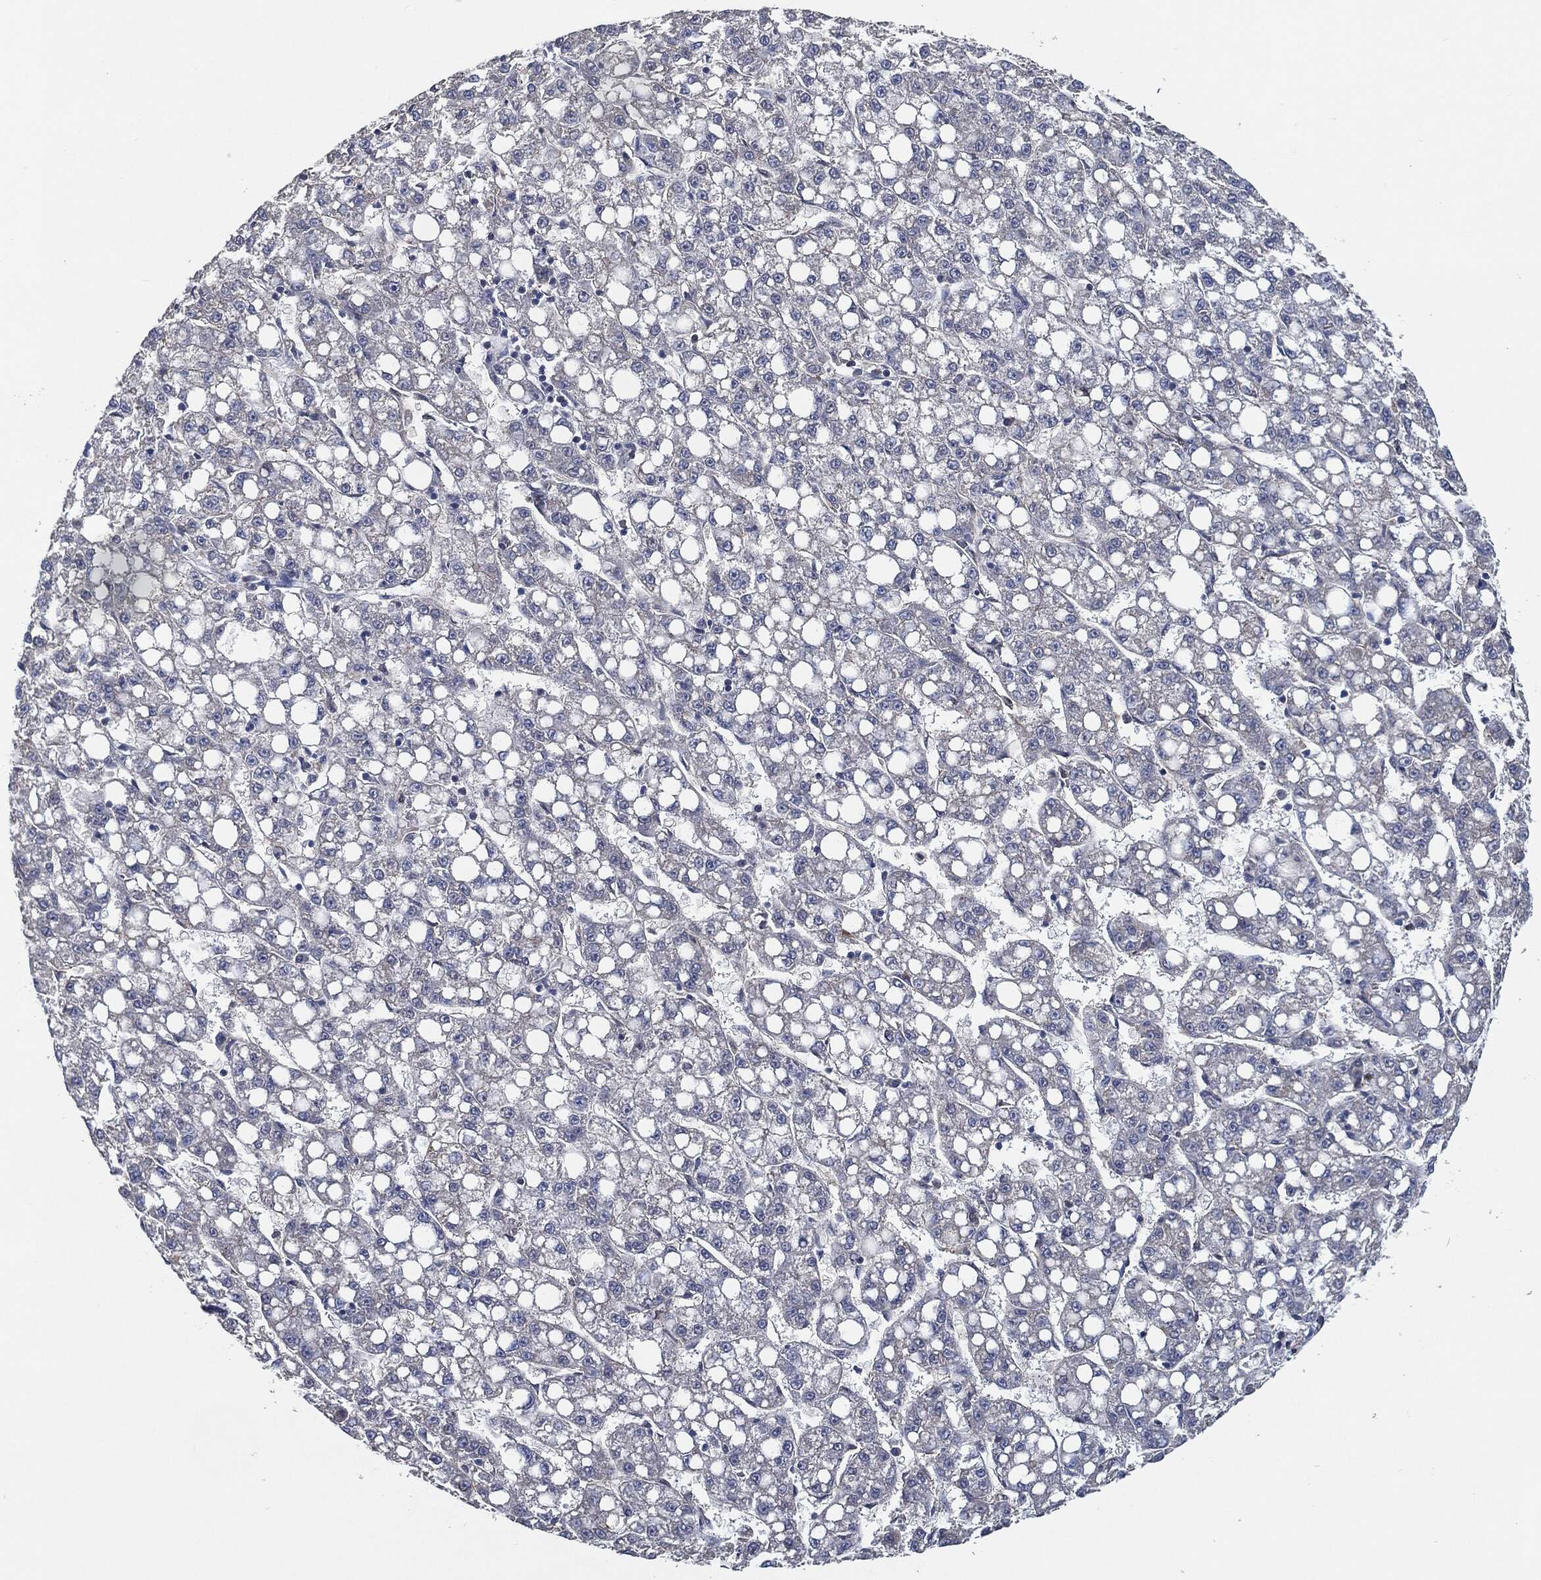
{"staining": {"intensity": "negative", "quantity": "none", "location": "none"}, "tissue": "liver cancer", "cell_type": "Tumor cells", "image_type": "cancer", "snomed": [{"axis": "morphology", "description": "Carcinoma, Hepatocellular, NOS"}, {"axis": "topography", "description": "Liver"}], "caption": "Immunohistochemistry histopathology image of neoplastic tissue: liver cancer stained with DAB displays no significant protein staining in tumor cells.", "gene": "SVIL", "patient": {"sex": "female", "age": 65}}